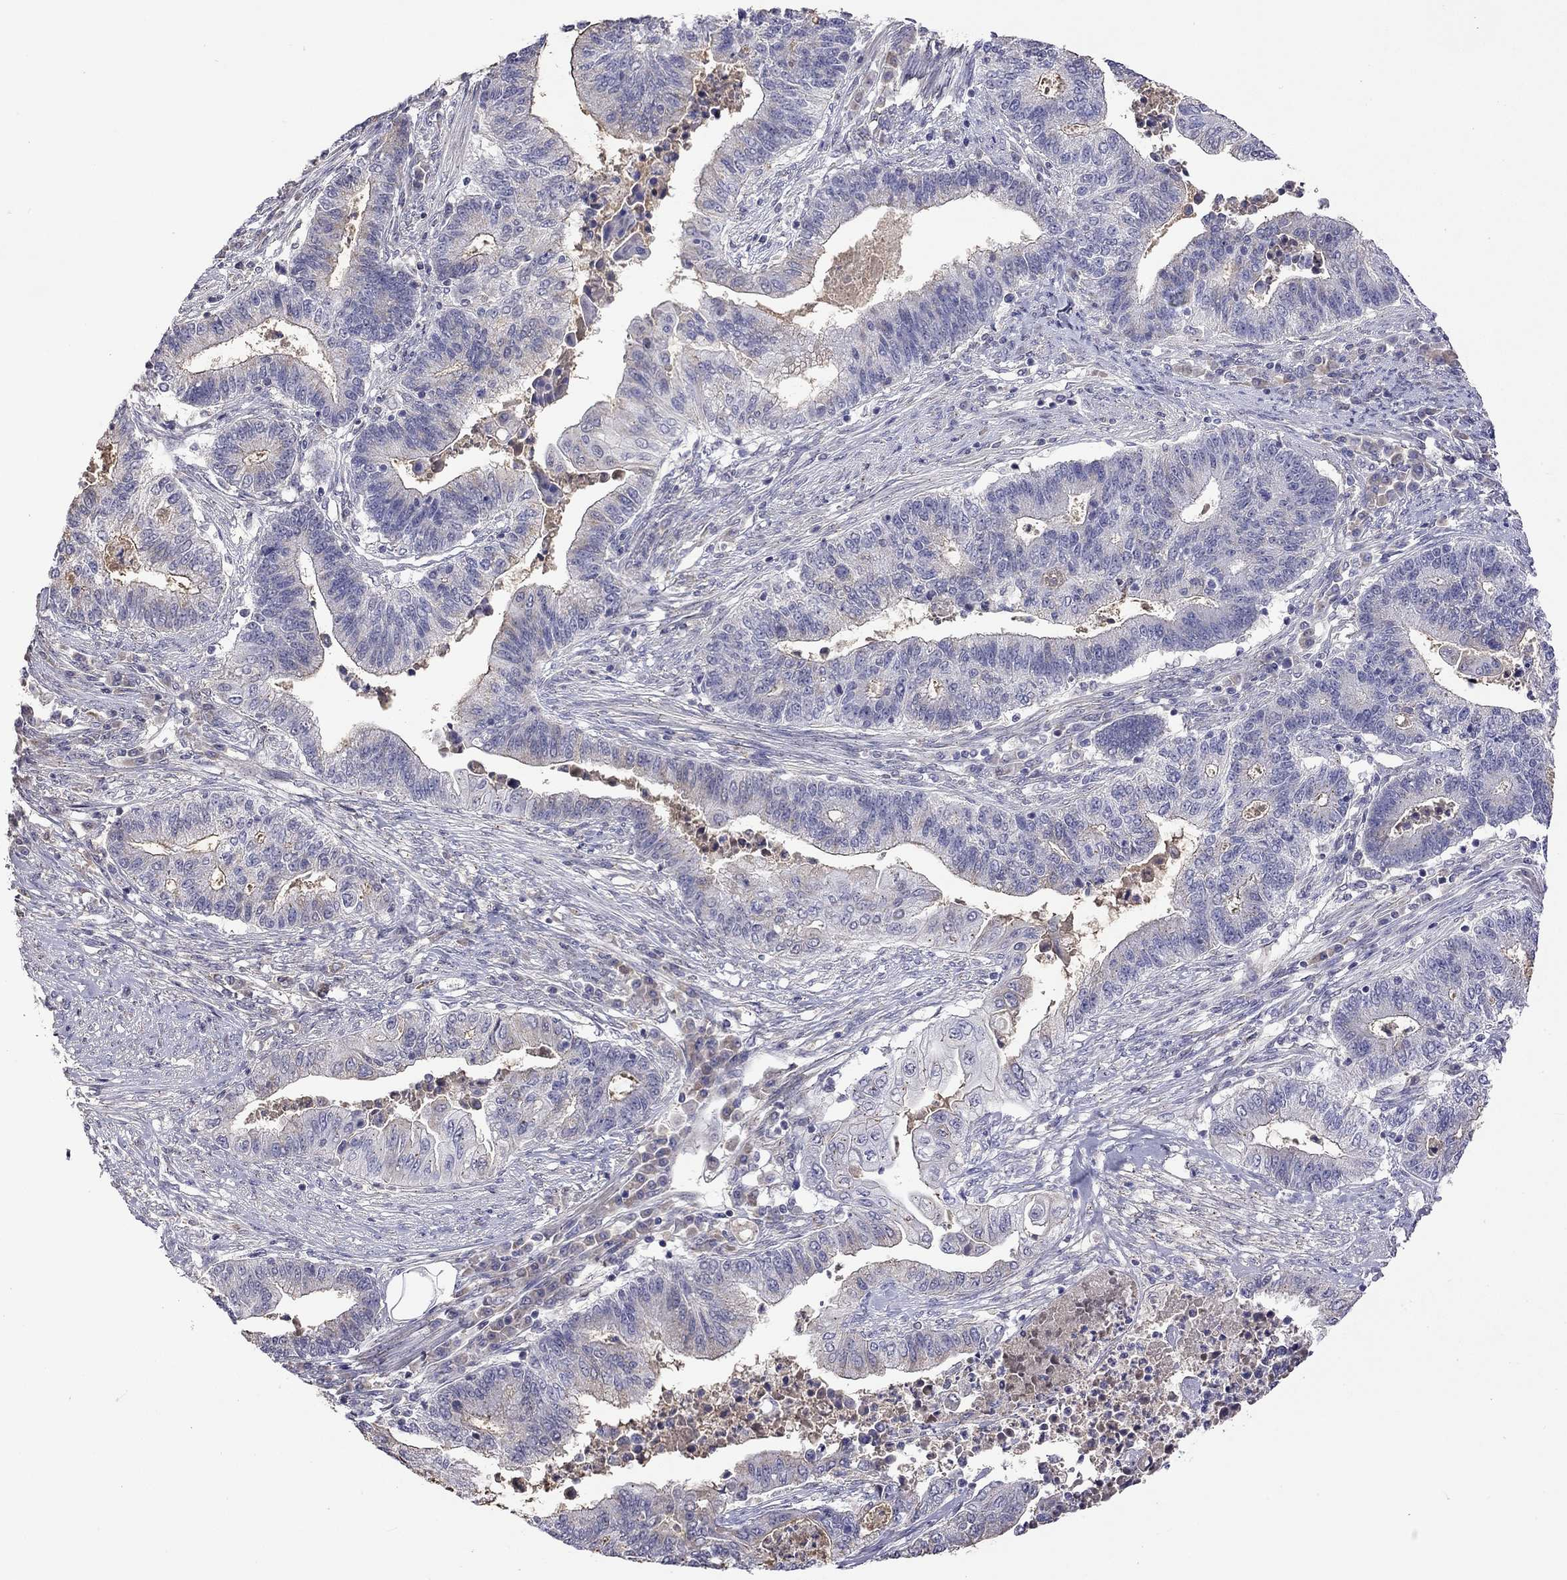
{"staining": {"intensity": "negative", "quantity": "none", "location": "none"}, "tissue": "endometrial cancer", "cell_type": "Tumor cells", "image_type": "cancer", "snomed": [{"axis": "morphology", "description": "Adenocarcinoma, NOS"}, {"axis": "topography", "description": "Uterus"}, {"axis": "topography", "description": "Endometrium"}], "caption": "Endometrial cancer (adenocarcinoma) stained for a protein using IHC shows no staining tumor cells.", "gene": "WNK3", "patient": {"sex": "female", "age": 54}}